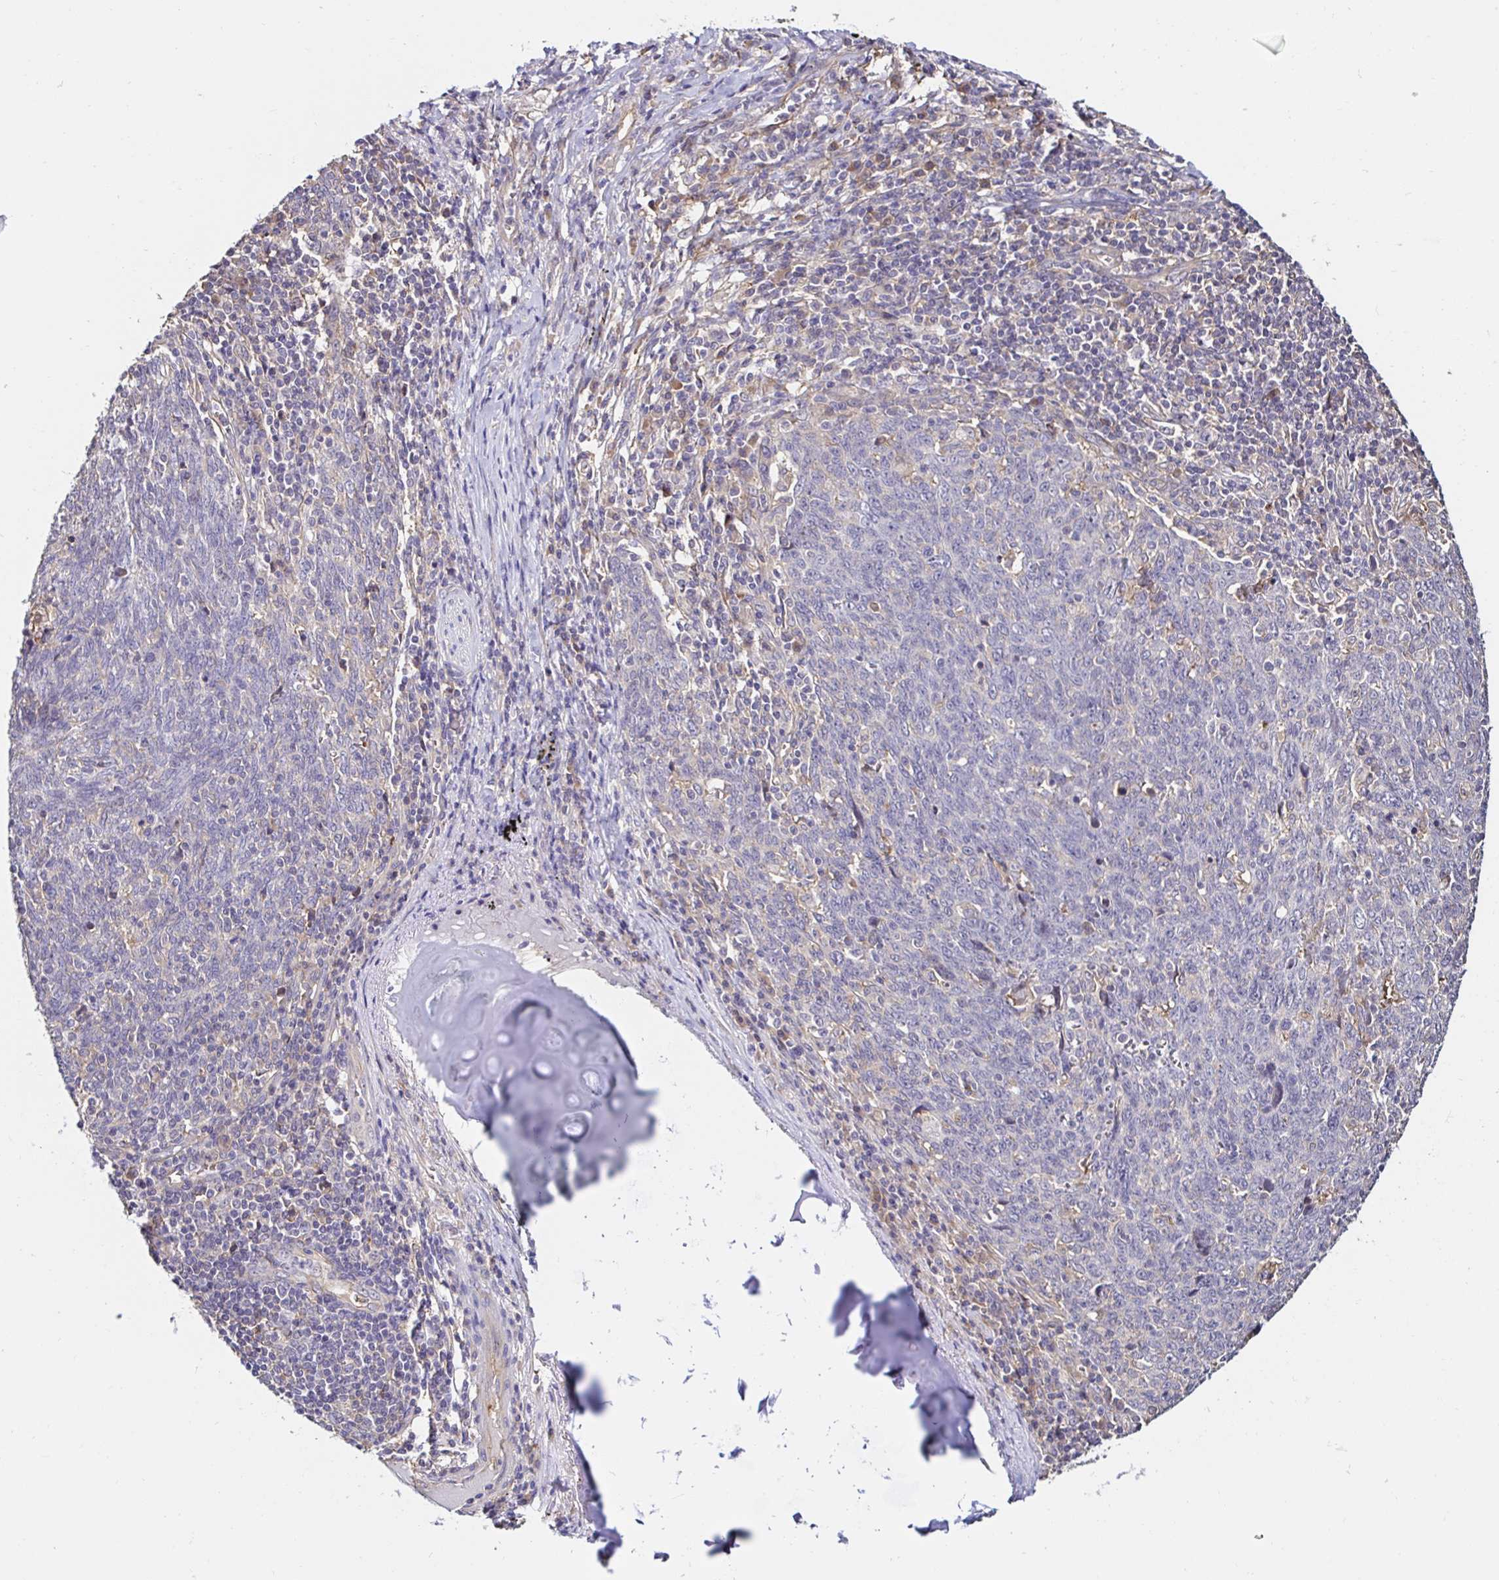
{"staining": {"intensity": "negative", "quantity": "none", "location": "none"}, "tissue": "lung cancer", "cell_type": "Tumor cells", "image_type": "cancer", "snomed": [{"axis": "morphology", "description": "Squamous cell carcinoma, NOS"}, {"axis": "topography", "description": "Lung"}], "caption": "Lung cancer was stained to show a protein in brown. There is no significant staining in tumor cells.", "gene": "RSRP1", "patient": {"sex": "female", "age": 72}}